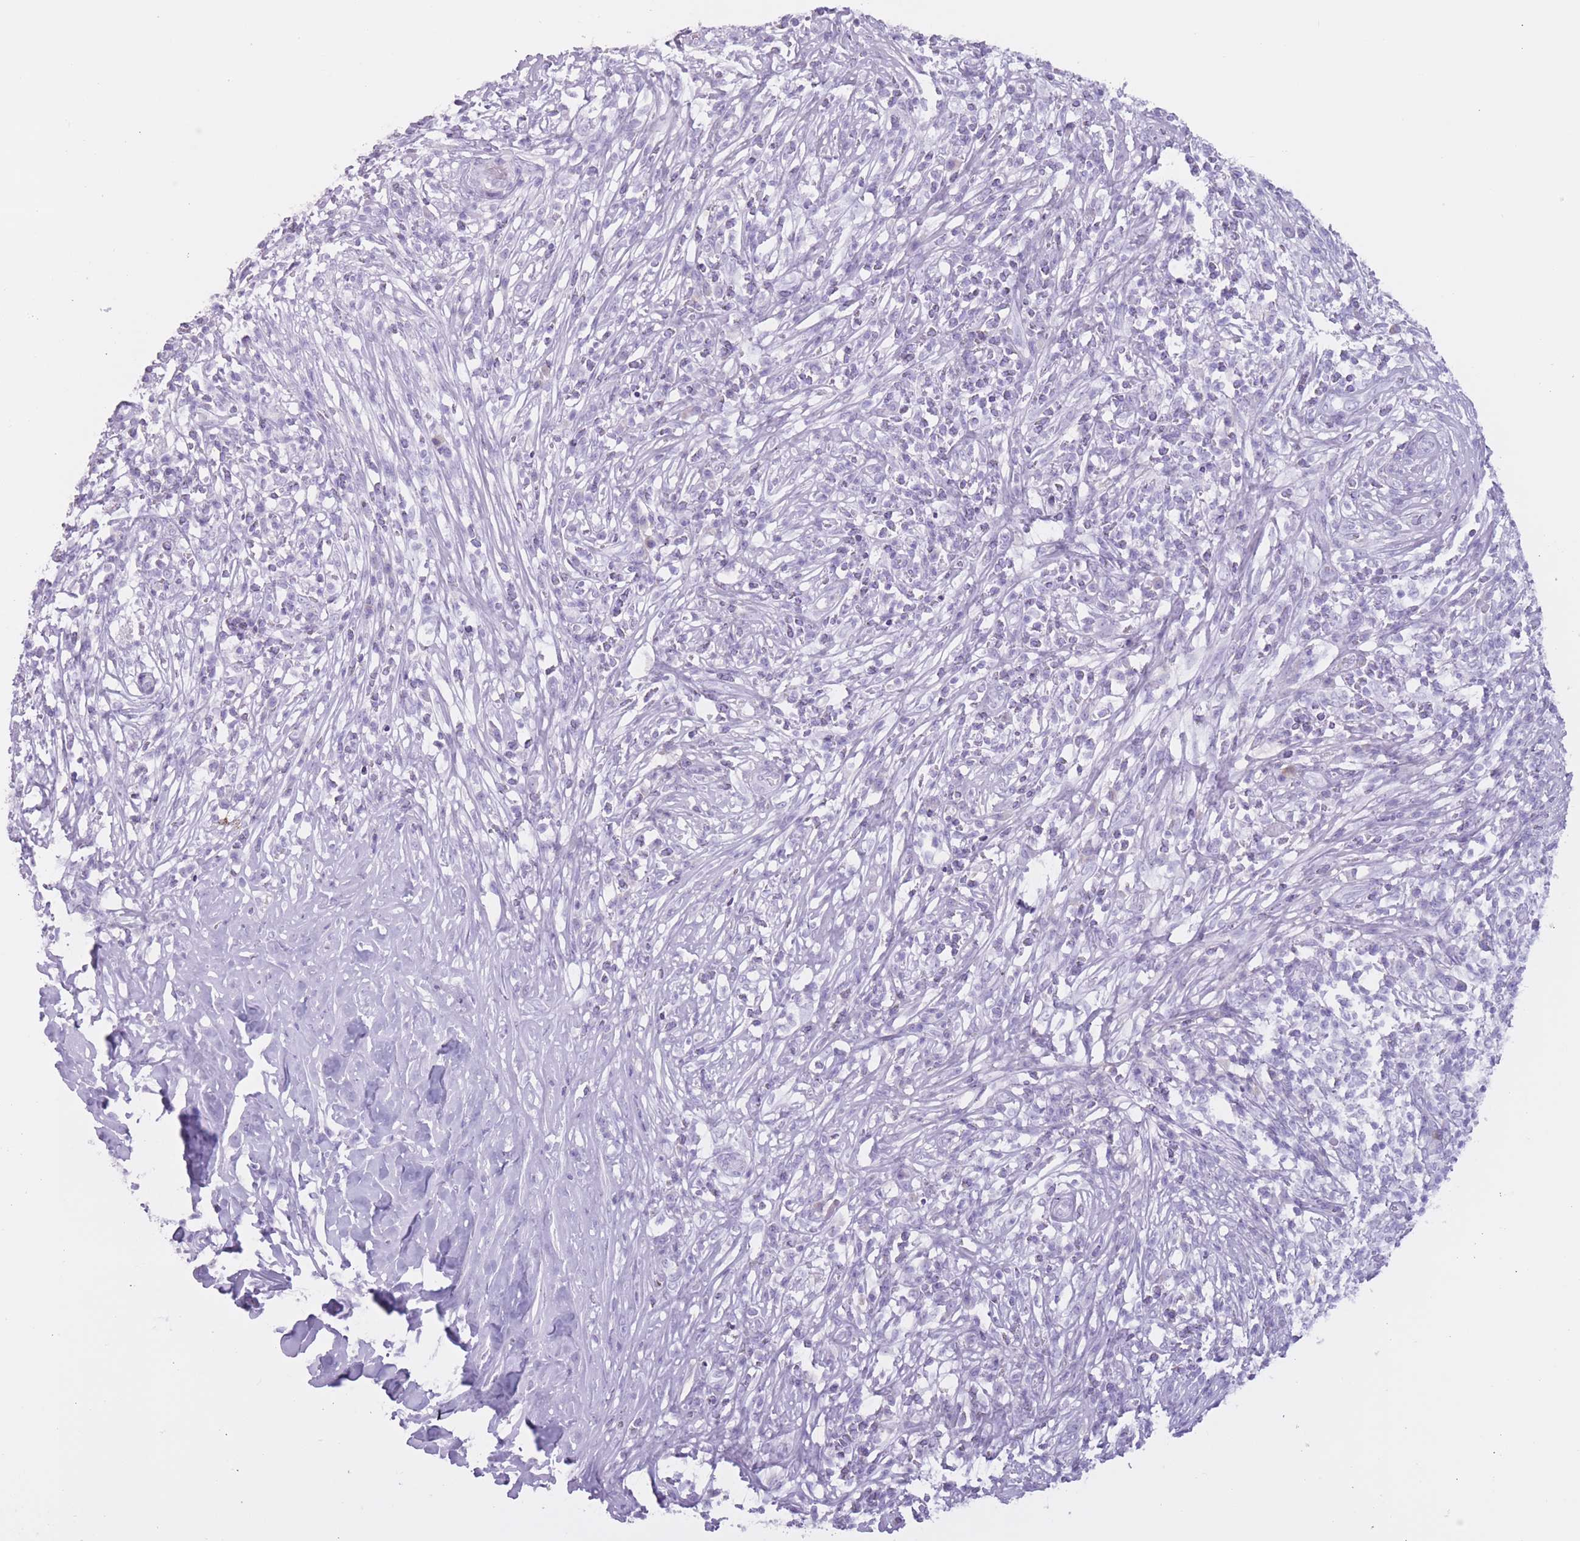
{"staining": {"intensity": "negative", "quantity": "none", "location": "none"}, "tissue": "melanoma", "cell_type": "Tumor cells", "image_type": "cancer", "snomed": [{"axis": "morphology", "description": "Malignant melanoma, NOS"}, {"axis": "topography", "description": "Skin"}], "caption": "Tumor cells are negative for protein expression in human malignant melanoma.", "gene": "PNMA3", "patient": {"sex": "male", "age": 66}}